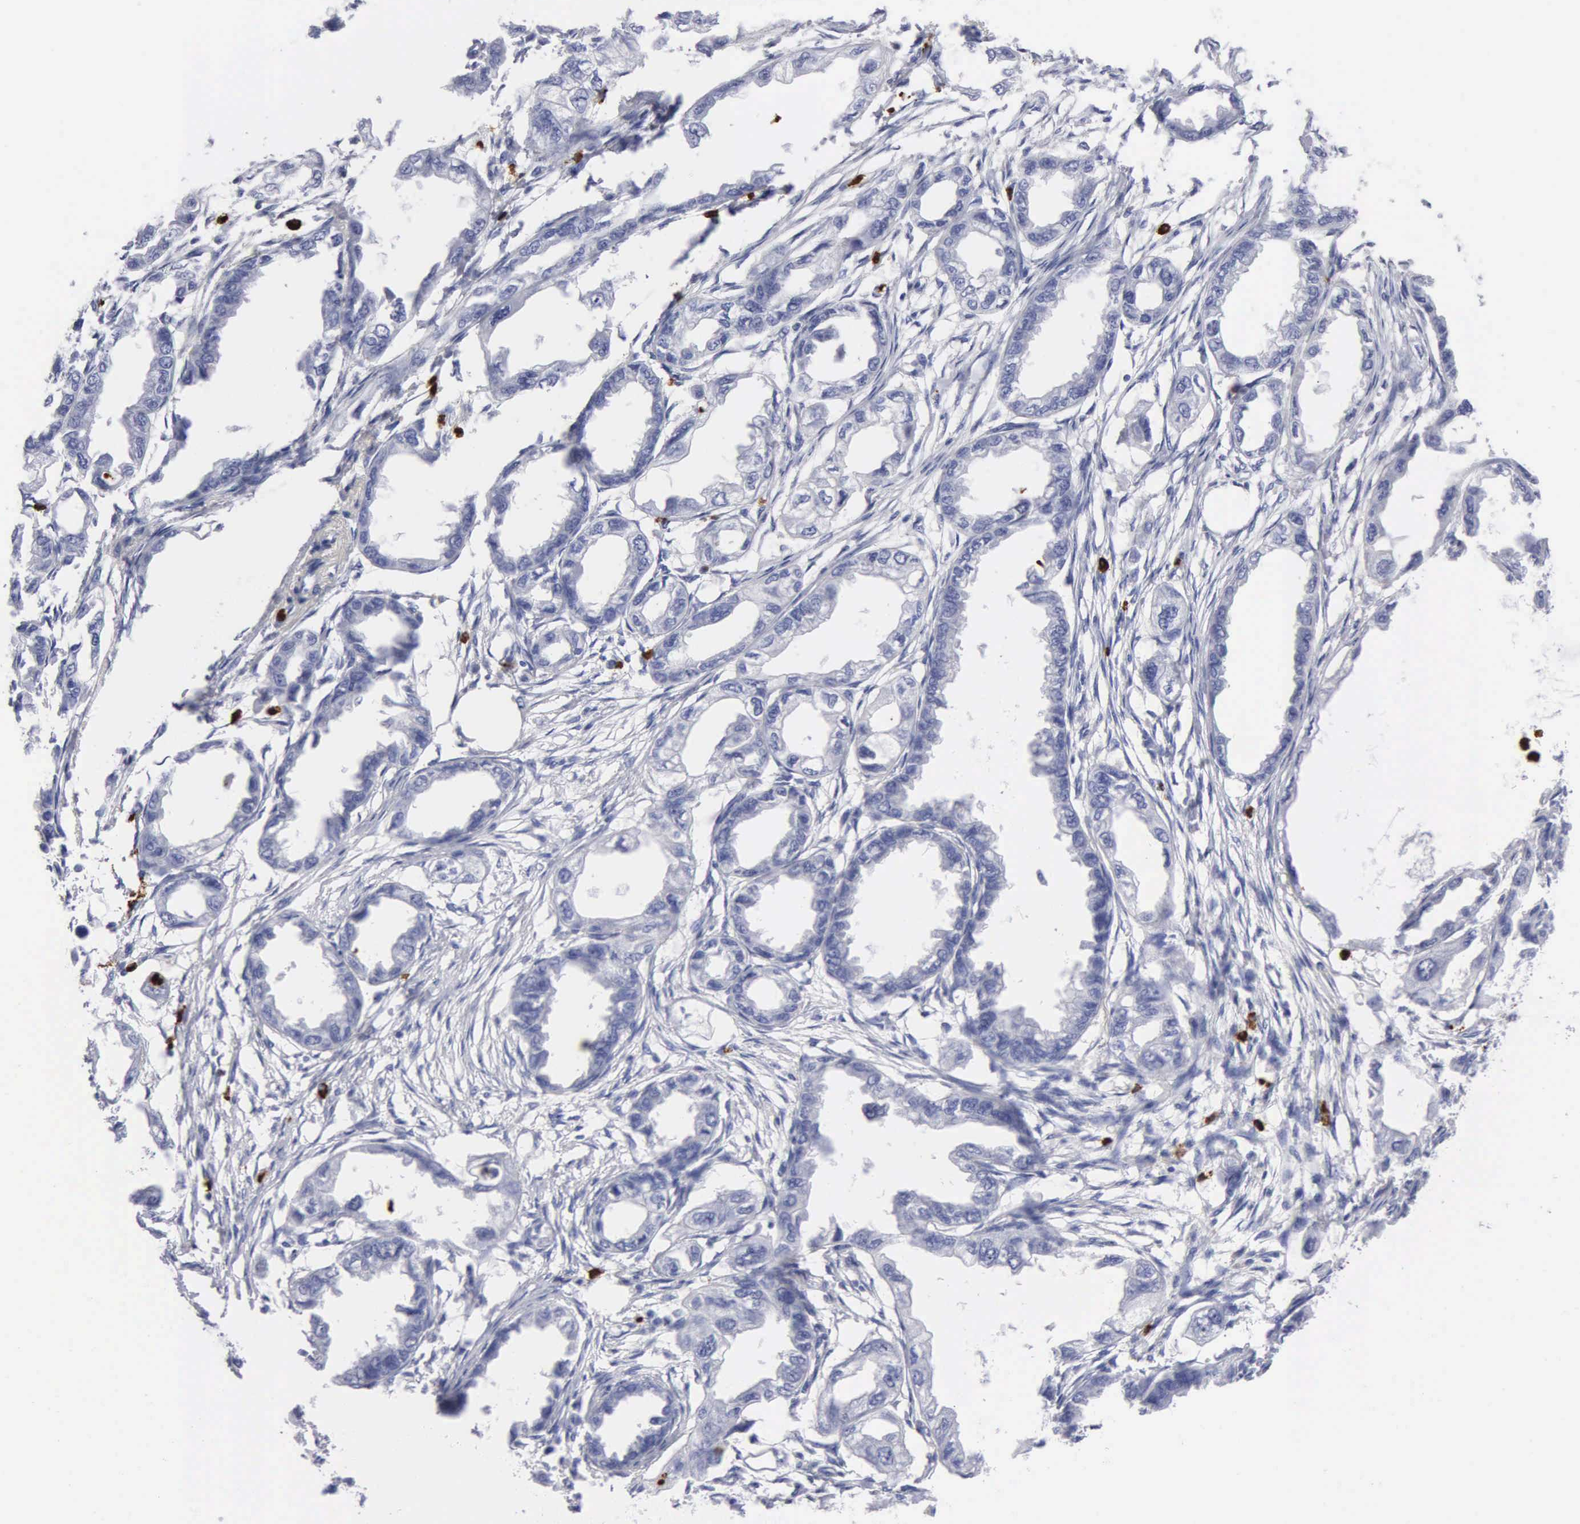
{"staining": {"intensity": "negative", "quantity": "none", "location": "none"}, "tissue": "endometrial cancer", "cell_type": "Tumor cells", "image_type": "cancer", "snomed": [{"axis": "morphology", "description": "Adenocarcinoma, NOS"}, {"axis": "topography", "description": "Endometrium"}], "caption": "Image shows no significant protein positivity in tumor cells of endometrial cancer.", "gene": "CTSG", "patient": {"sex": "female", "age": 67}}